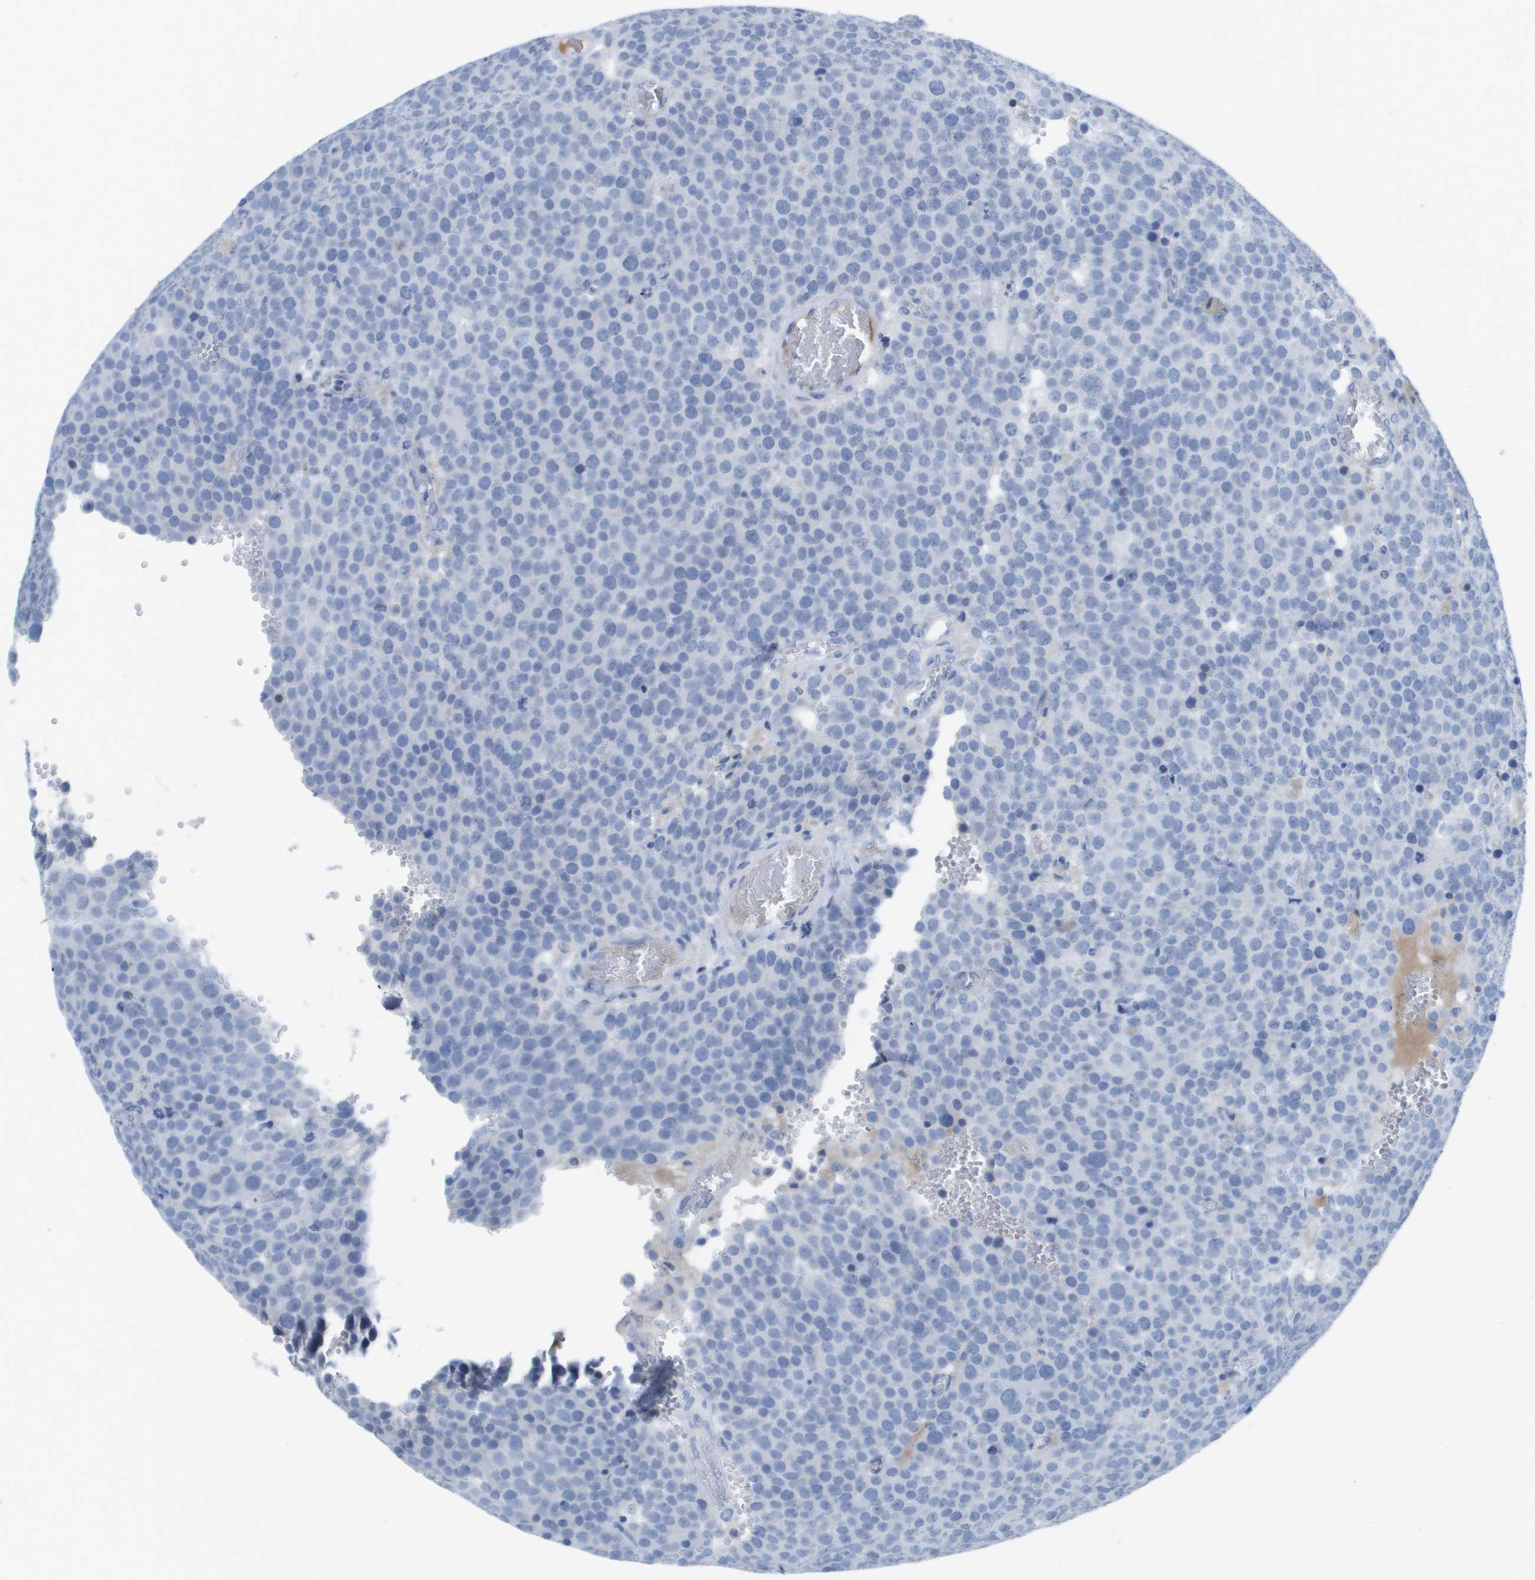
{"staining": {"intensity": "negative", "quantity": "none", "location": "none"}, "tissue": "testis cancer", "cell_type": "Tumor cells", "image_type": "cancer", "snomed": [{"axis": "morphology", "description": "Normal tissue, NOS"}, {"axis": "morphology", "description": "Seminoma, NOS"}, {"axis": "topography", "description": "Testis"}], "caption": "Immunohistochemistry (IHC) of human testis cancer demonstrates no positivity in tumor cells.", "gene": "GPR18", "patient": {"sex": "male", "age": 71}}